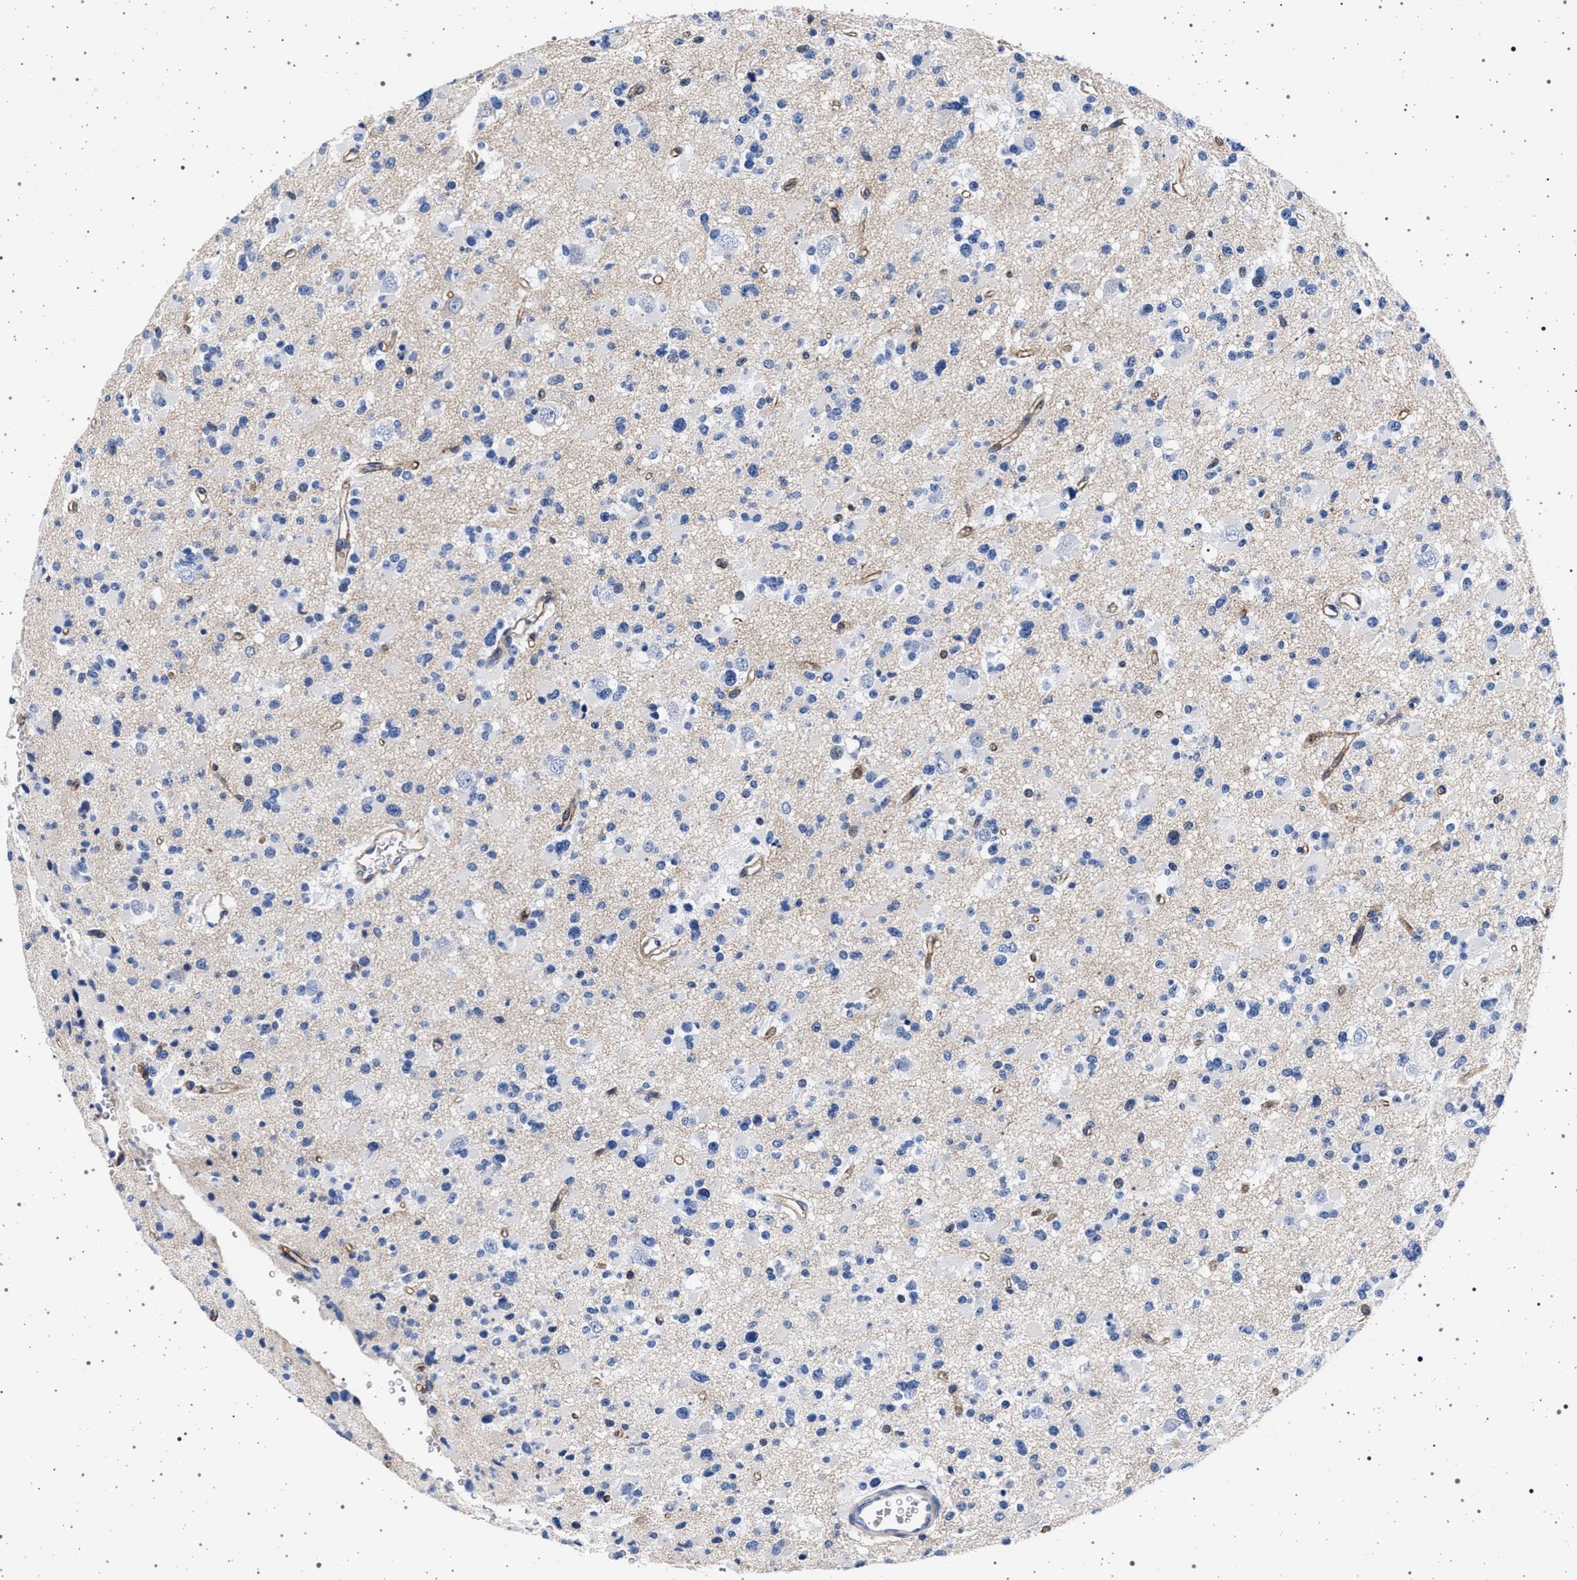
{"staining": {"intensity": "negative", "quantity": "none", "location": "none"}, "tissue": "glioma", "cell_type": "Tumor cells", "image_type": "cancer", "snomed": [{"axis": "morphology", "description": "Glioma, malignant, Low grade"}, {"axis": "topography", "description": "Brain"}], "caption": "Image shows no protein staining in tumor cells of malignant low-grade glioma tissue.", "gene": "SLC9A1", "patient": {"sex": "female", "age": 22}}